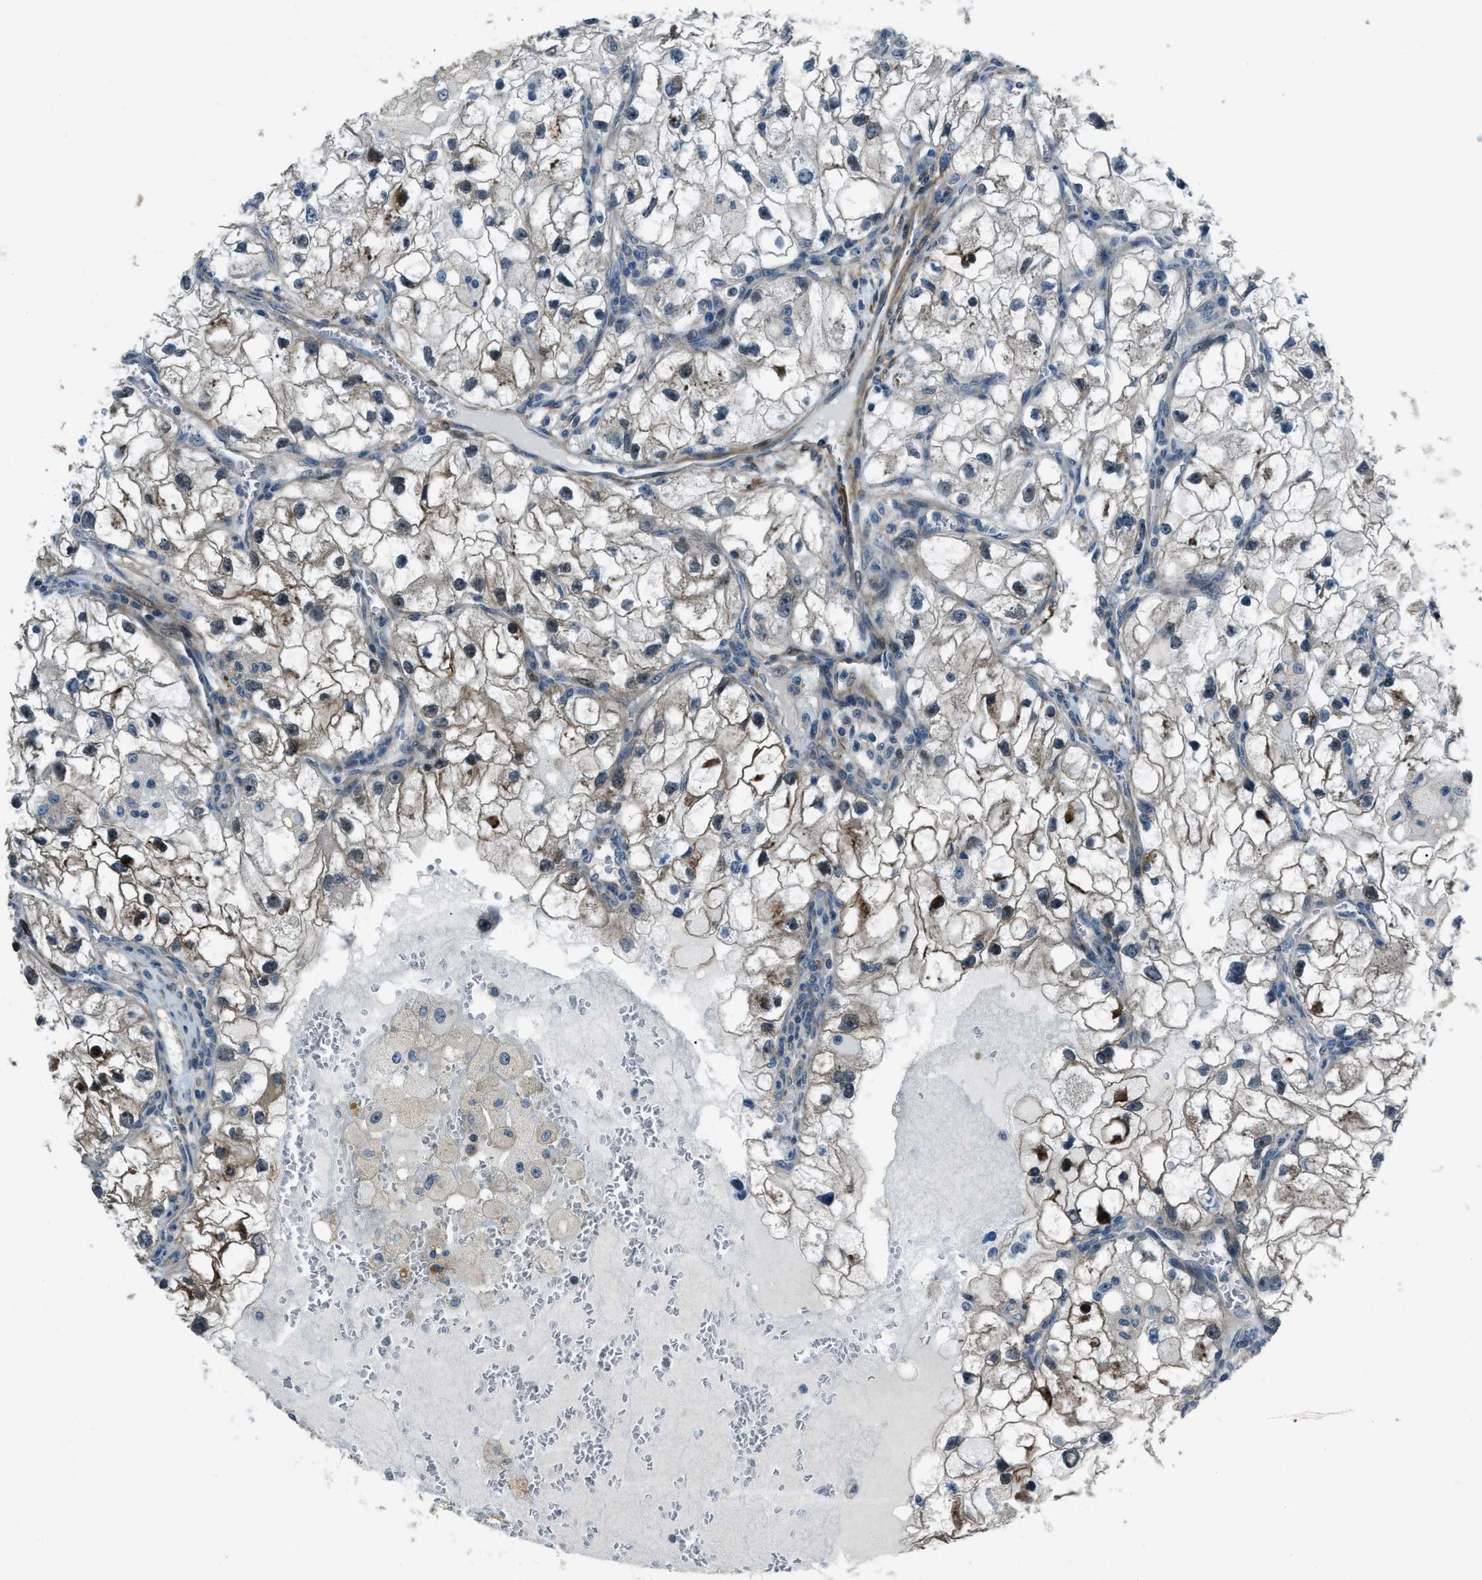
{"staining": {"intensity": "moderate", "quantity": "<25%", "location": "cytoplasmic/membranous,nuclear"}, "tissue": "renal cancer", "cell_type": "Tumor cells", "image_type": "cancer", "snomed": [{"axis": "morphology", "description": "Adenocarcinoma, NOS"}, {"axis": "topography", "description": "Kidney"}], "caption": "IHC (DAB (3,3'-diaminobenzidine)) staining of human renal adenocarcinoma shows moderate cytoplasmic/membranous and nuclear protein expression in approximately <25% of tumor cells. The protein is stained brown, and the nuclei are stained in blue (DAB IHC with brightfield microscopy, high magnification).", "gene": "NUDCD3", "patient": {"sex": "female", "age": 70}}